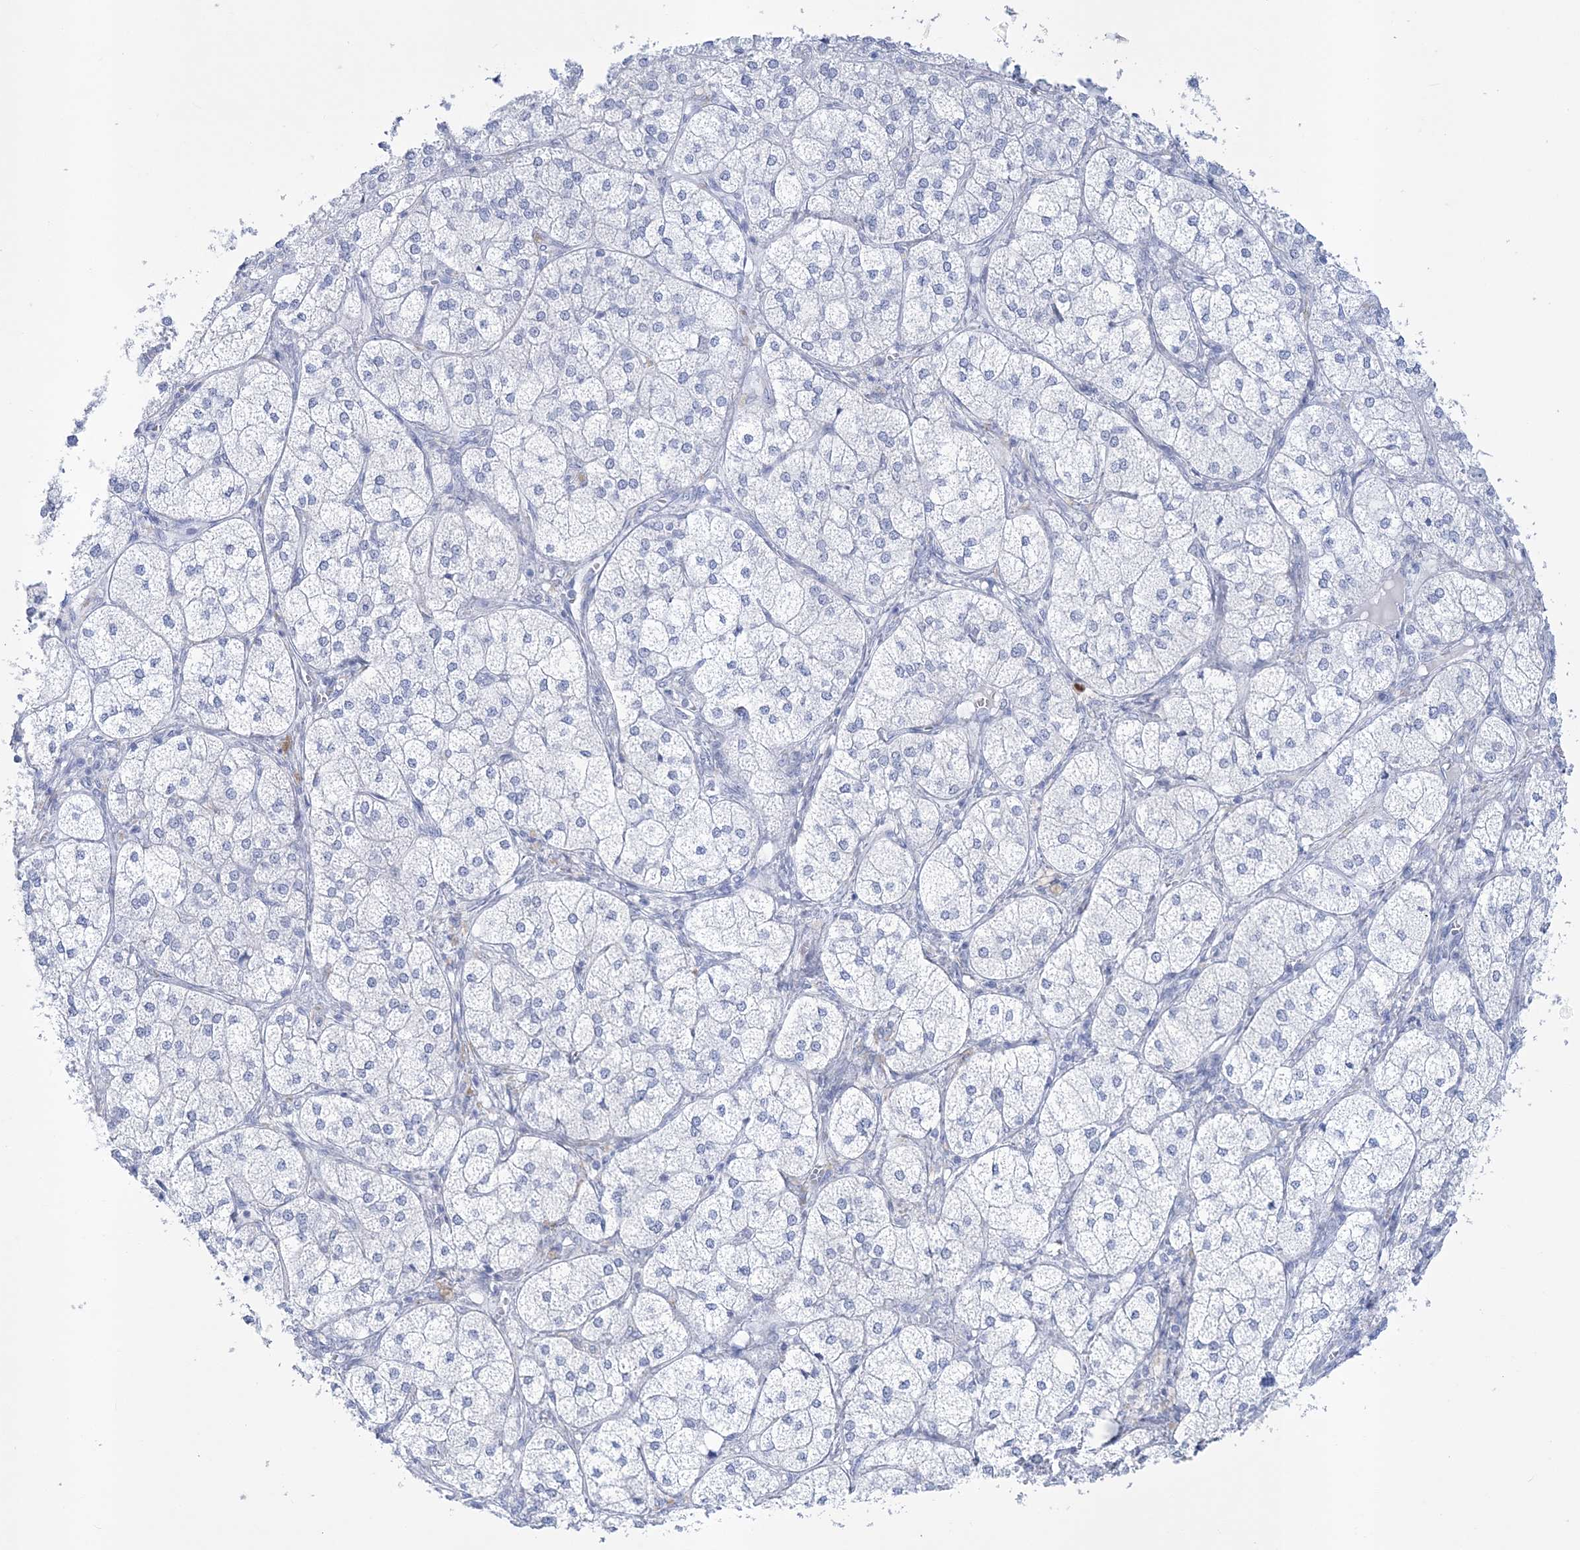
{"staining": {"intensity": "negative", "quantity": "none", "location": "none"}, "tissue": "adrenal gland", "cell_type": "Glandular cells", "image_type": "normal", "snomed": [{"axis": "morphology", "description": "Normal tissue, NOS"}, {"axis": "topography", "description": "Adrenal gland"}], "caption": "Unremarkable adrenal gland was stained to show a protein in brown. There is no significant expression in glandular cells.", "gene": "RBP2", "patient": {"sex": "female", "age": 61}}